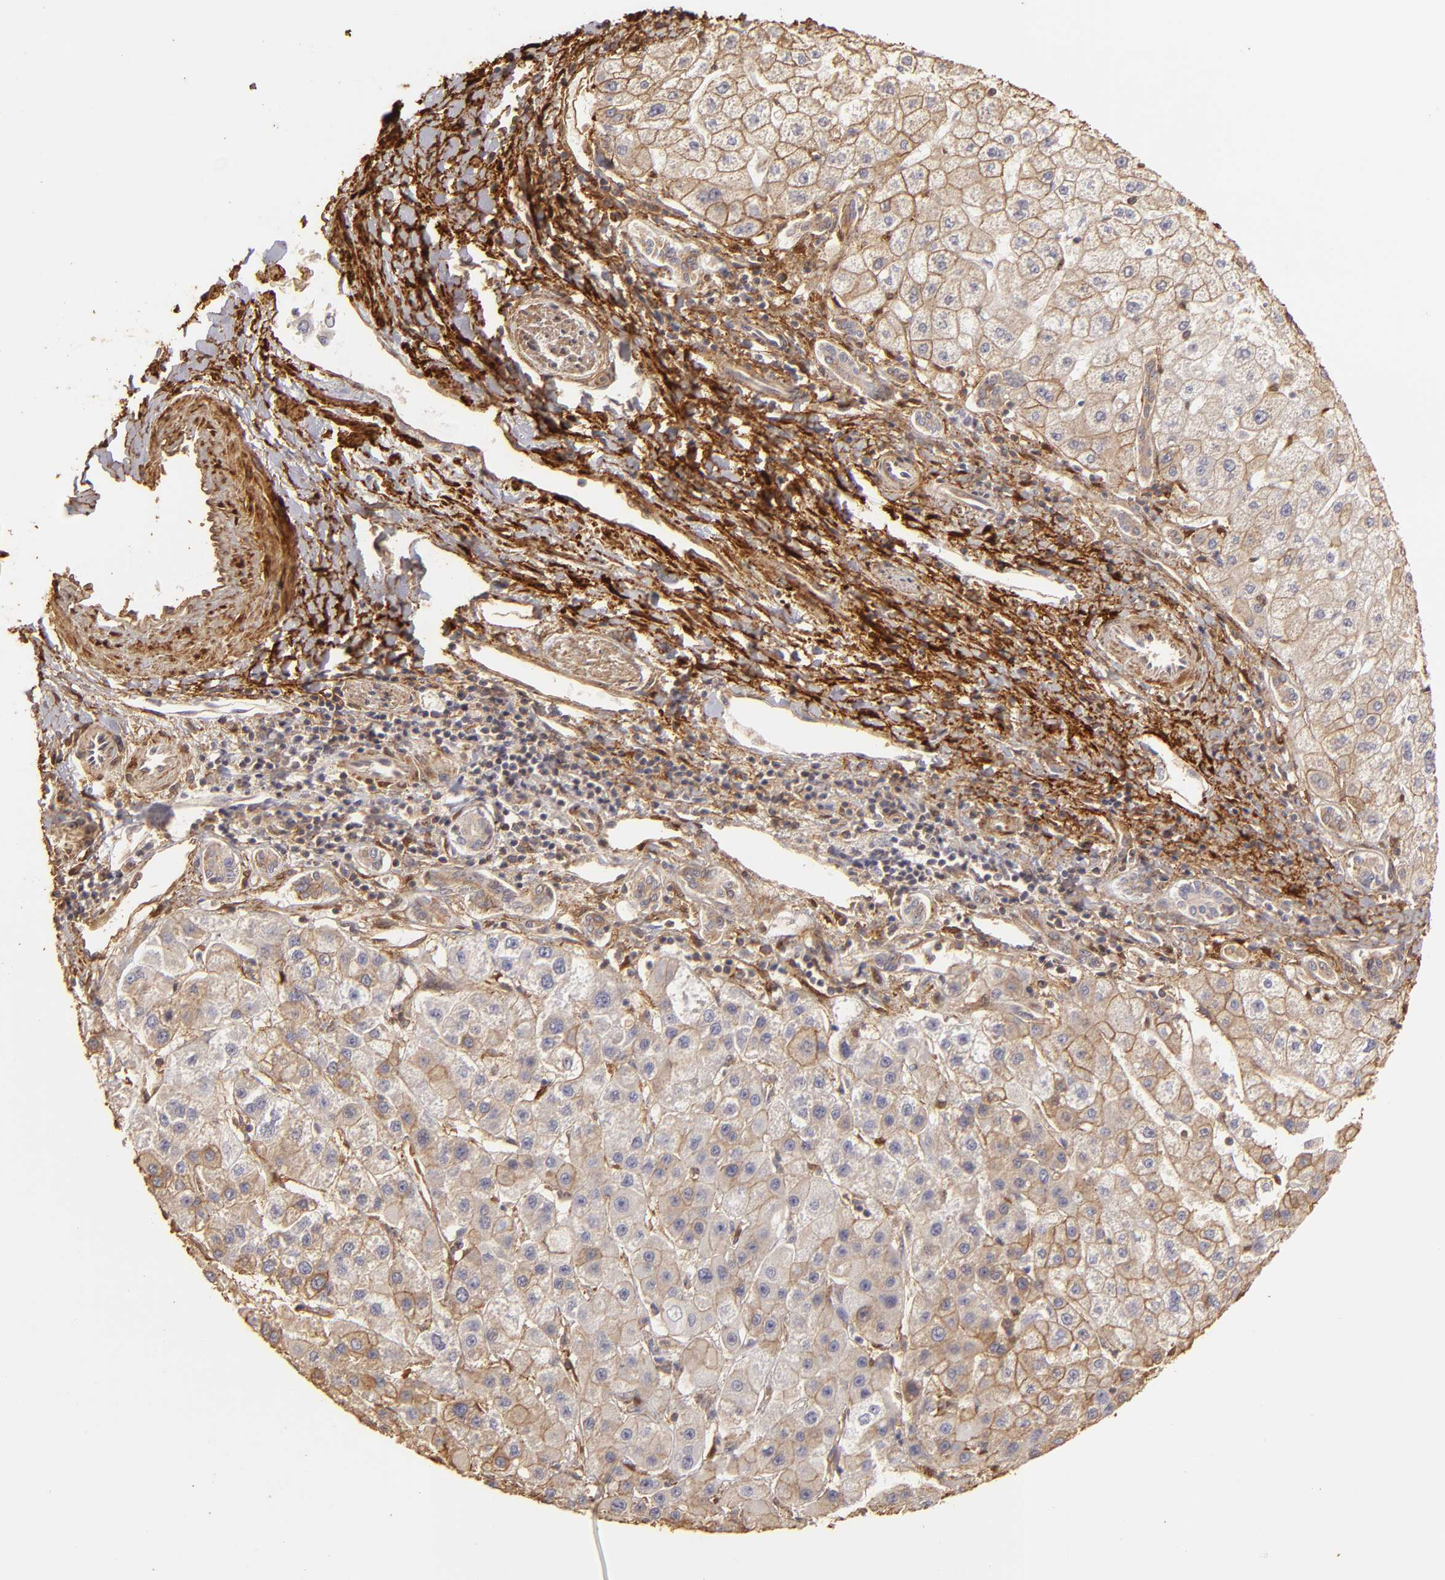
{"staining": {"intensity": "weak", "quantity": "25%-75%", "location": "cytoplasmic/membranous"}, "tissue": "liver cancer", "cell_type": "Tumor cells", "image_type": "cancer", "snomed": [{"axis": "morphology", "description": "Carcinoma, Hepatocellular, NOS"}, {"axis": "topography", "description": "Liver"}], "caption": "Tumor cells demonstrate low levels of weak cytoplasmic/membranous positivity in about 25%-75% of cells in human liver cancer.", "gene": "HSPB6", "patient": {"sex": "female", "age": 85}}